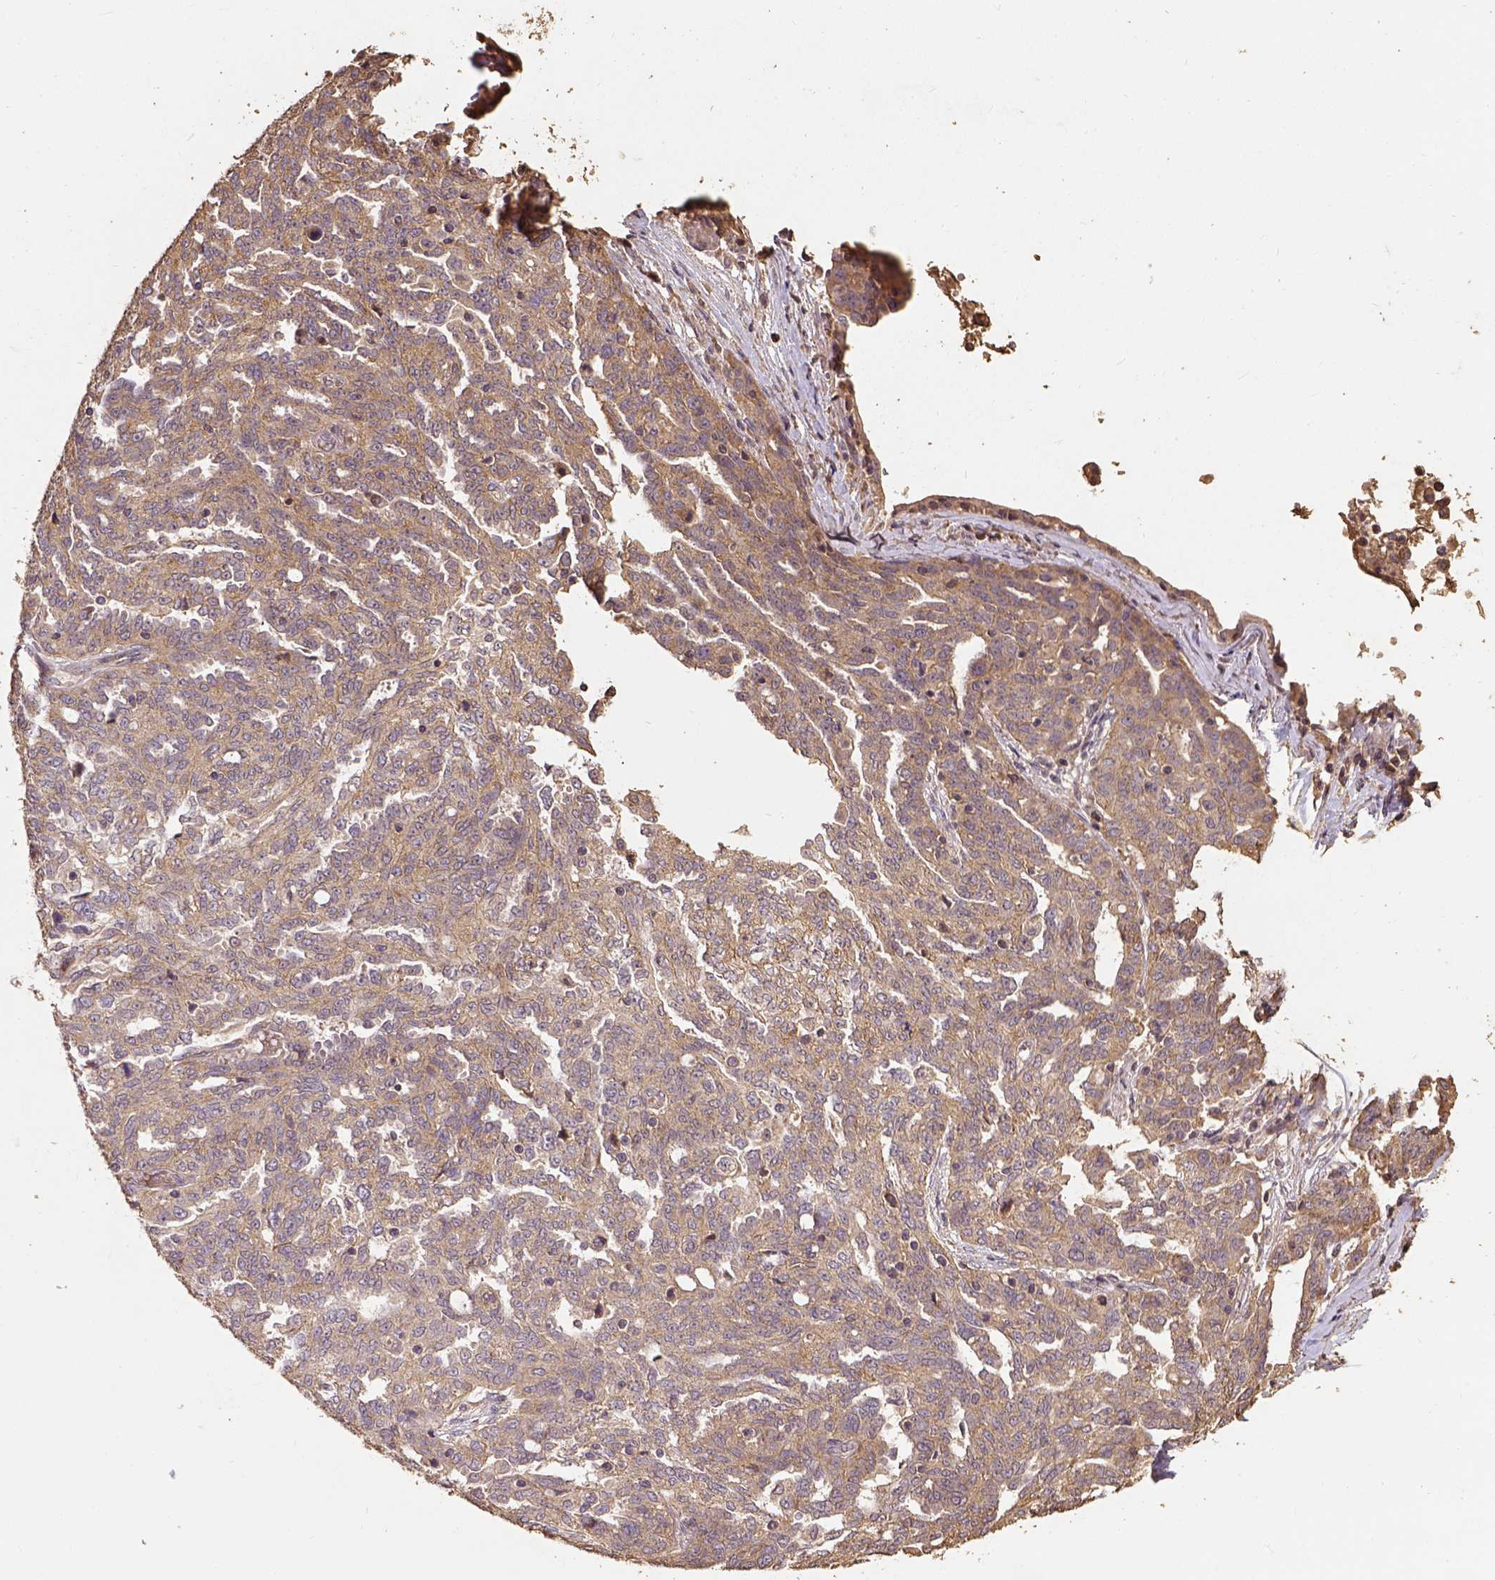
{"staining": {"intensity": "weak", "quantity": ">75%", "location": "cytoplasmic/membranous"}, "tissue": "ovarian cancer", "cell_type": "Tumor cells", "image_type": "cancer", "snomed": [{"axis": "morphology", "description": "Cystadenocarcinoma, serous, NOS"}, {"axis": "topography", "description": "Ovary"}], "caption": "Protein staining demonstrates weak cytoplasmic/membranous staining in approximately >75% of tumor cells in ovarian cancer (serous cystadenocarcinoma). The protein of interest is shown in brown color, while the nuclei are stained blue.", "gene": "ATP1B3", "patient": {"sex": "female", "age": 67}}